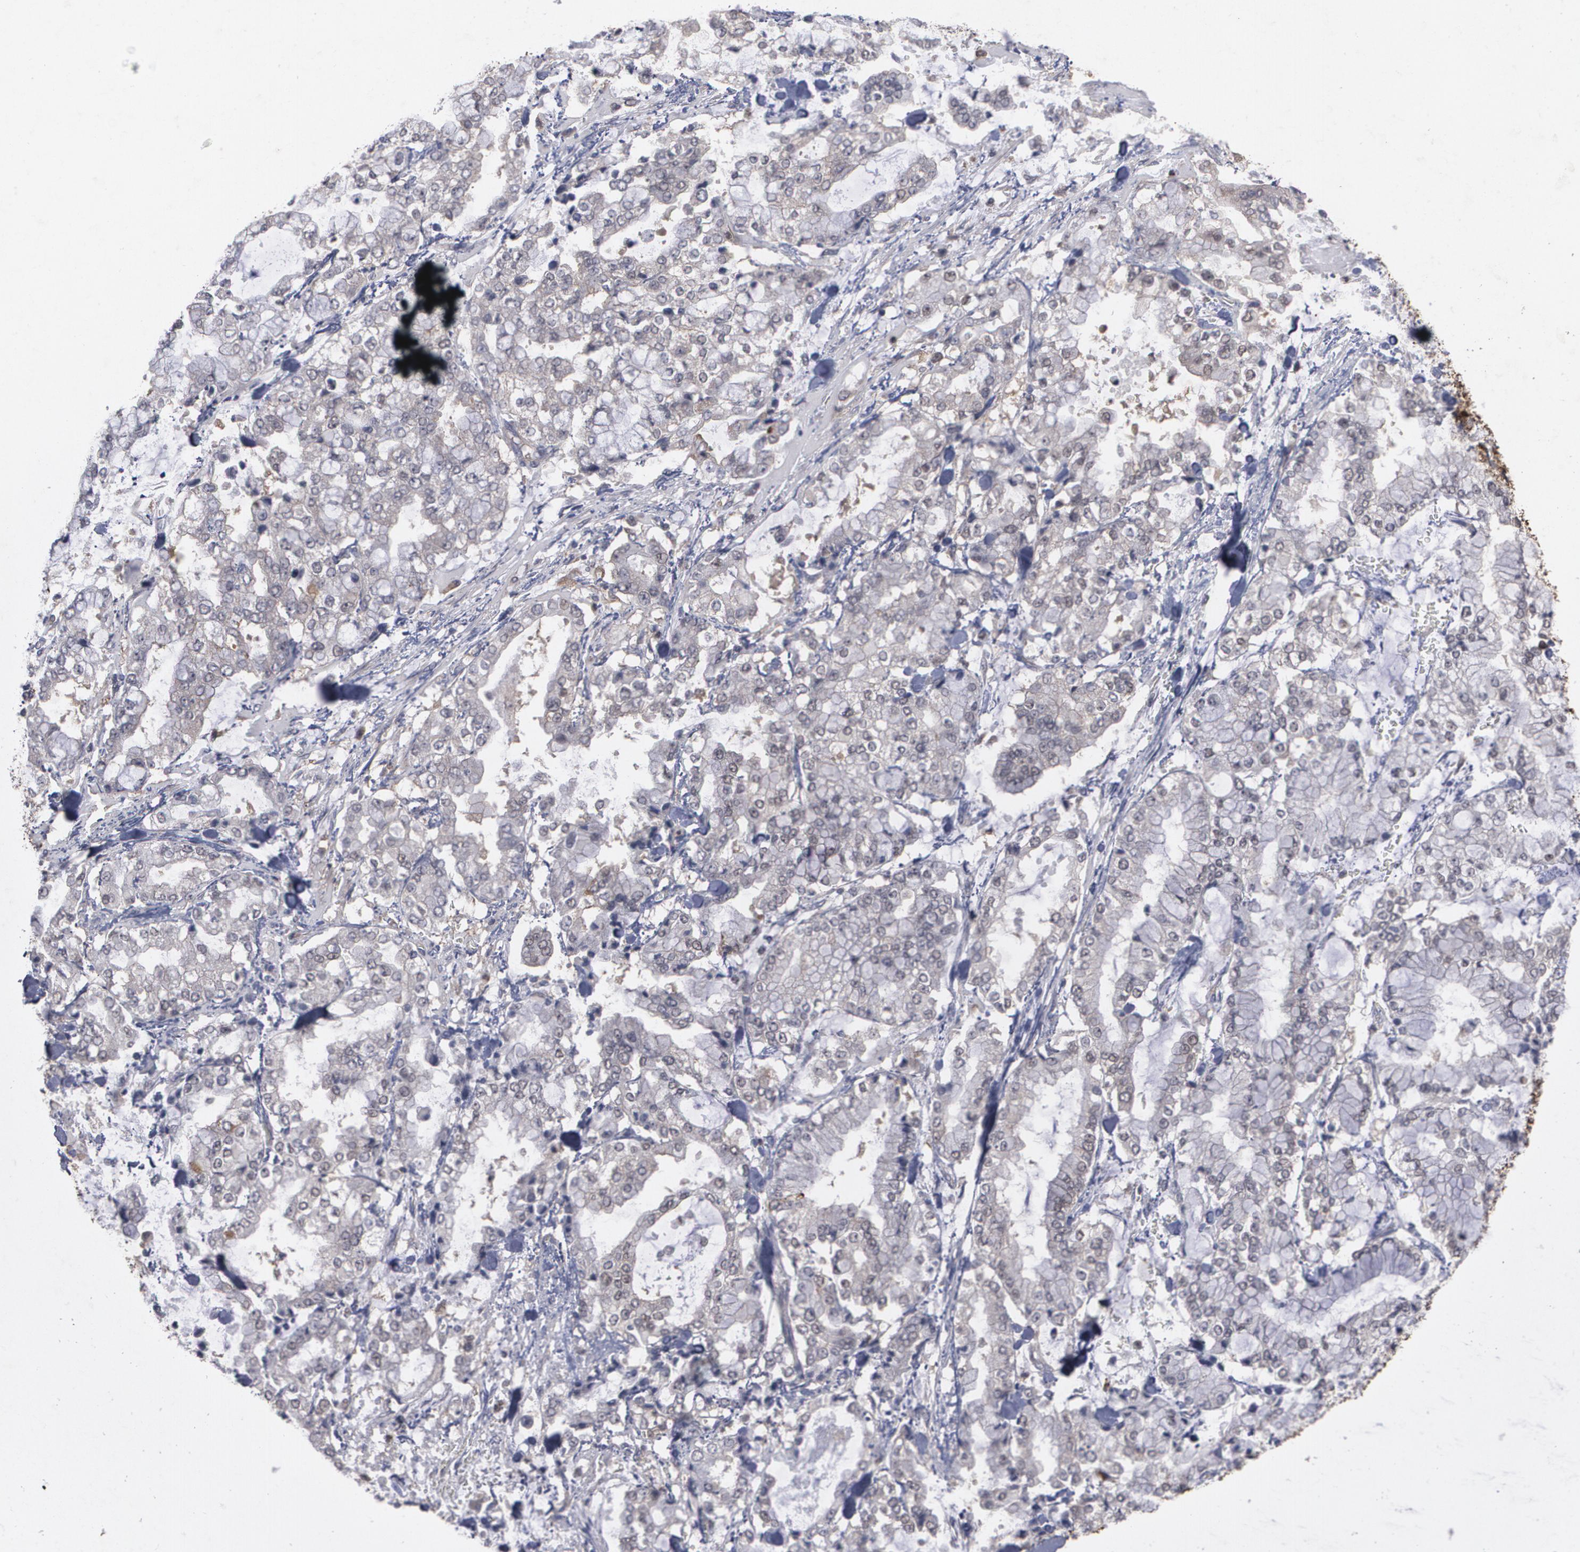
{"staining": {"intensity": "negative", "quantity": "none", "location": "none"}, "tissue": "stomach cancer", "cell_type": "Tumor cells", "image_type": "cancer", "snomed": [{"axis": "morphology", "description": "Normal tissue, NOS"}, {"axis": "morphology", "description": "Adenocarcinoma, NOS"}, {"axis": "topography", "description": "Stomach, upper"}, {"axis": "topography", "description": "Stomach"}], "caption": "Tumor cells are negative for brown protein staining in stomach cancer (adenocarcinoma). Brightfield microscopy of immunohistochemistry stained with DAB (3,3'-diaminobenzidine) (brown) and hematoxylin (blue), captured at high magnification.", "gene": "HTT", "patient": {"sex": "male", "age": 76}}